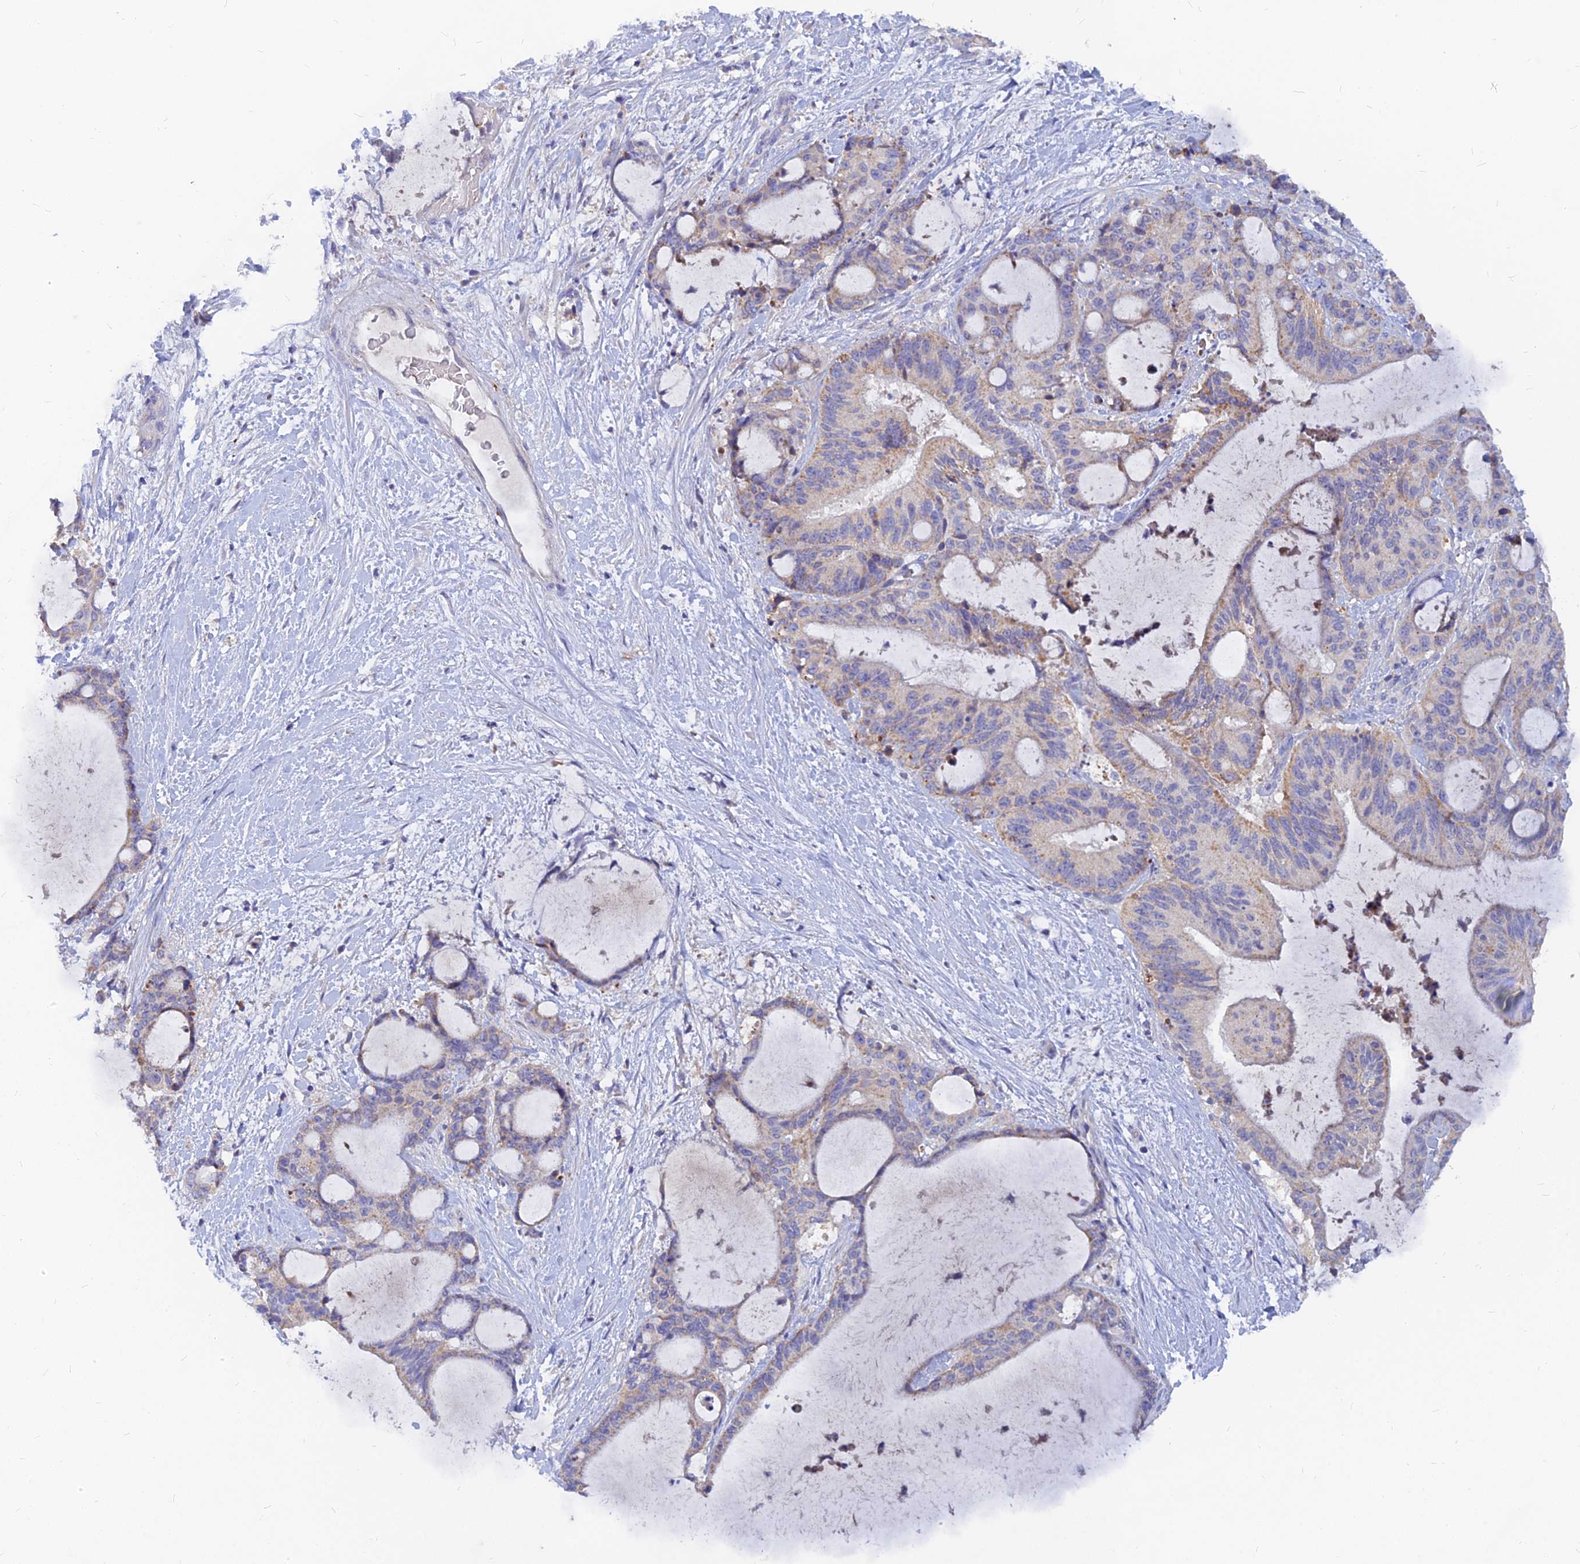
{"staining": {"intensity": "weak", "quantity": "25%-75%", "location": "cytoplasmic/membranous"}, "tissue": "liver cancer", "cell_type": "Tumor cells", "image_type": "cancer", "snomed": [{"axis": "morphology", "description": "Normal tissue, NOS"}, {"axis": "morphology", "description": "Cholangiocarcinoma"}, {"axis": "topography", "description": "Liver"}, {"axis": "topography", "description": "Peripheral nerve tissue"}], "caption": "Cholangiocarcinoma (liver) was stained to show a protein in brown. There is low levels of weak cytoplasmic/membranous staining in approximately 25%-75% of tumor cells. The staining is performed using DAB (3,3'-diaminobenzidine) brown chromogen to label protein expression. The nuclei are counter-stained blue using hematoxylin.", "gene": "CACNA1B", "patient": {"sex": "female", "age": 73}}